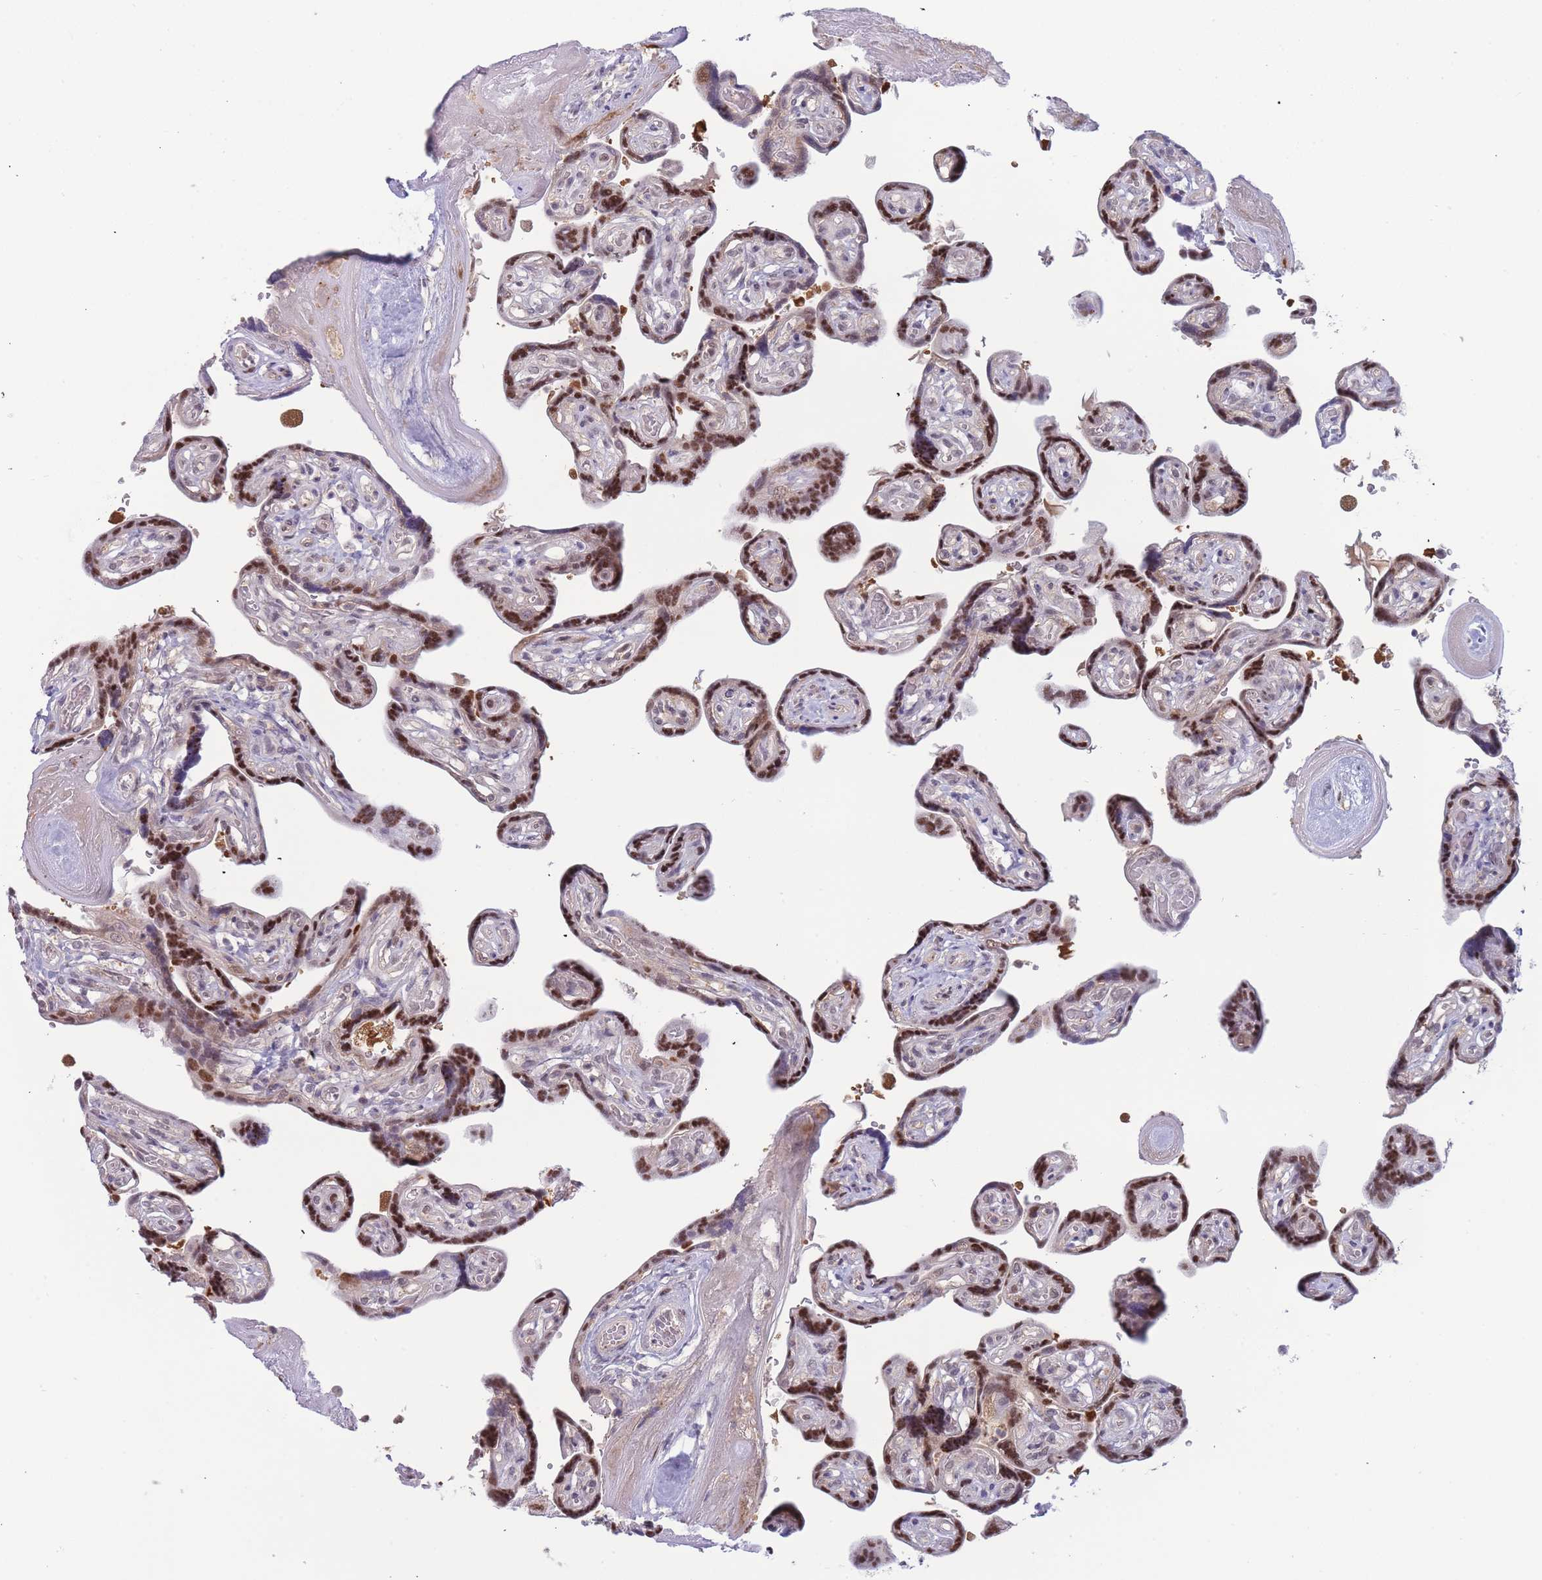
{"staining": {"intensity": "strong", "quantity": "25%-75%", "location": "nuclear"}, "tissue": "placenta", "cell_type": "Trophoblastic cells", "image_type": "normal", "snomed": [{"axis": "morphology", "description": "Normal tissue, NOS"}, {"axis": "topography", "description": "Placenta"}], "caption": "The histopathology image exhibits staining of normal placenta, revealing strong nuclear protein expression (brown color) within trophoblastic cells.", "gene": "DEAF1", "patient": {"sex": "female", "age": 32}}